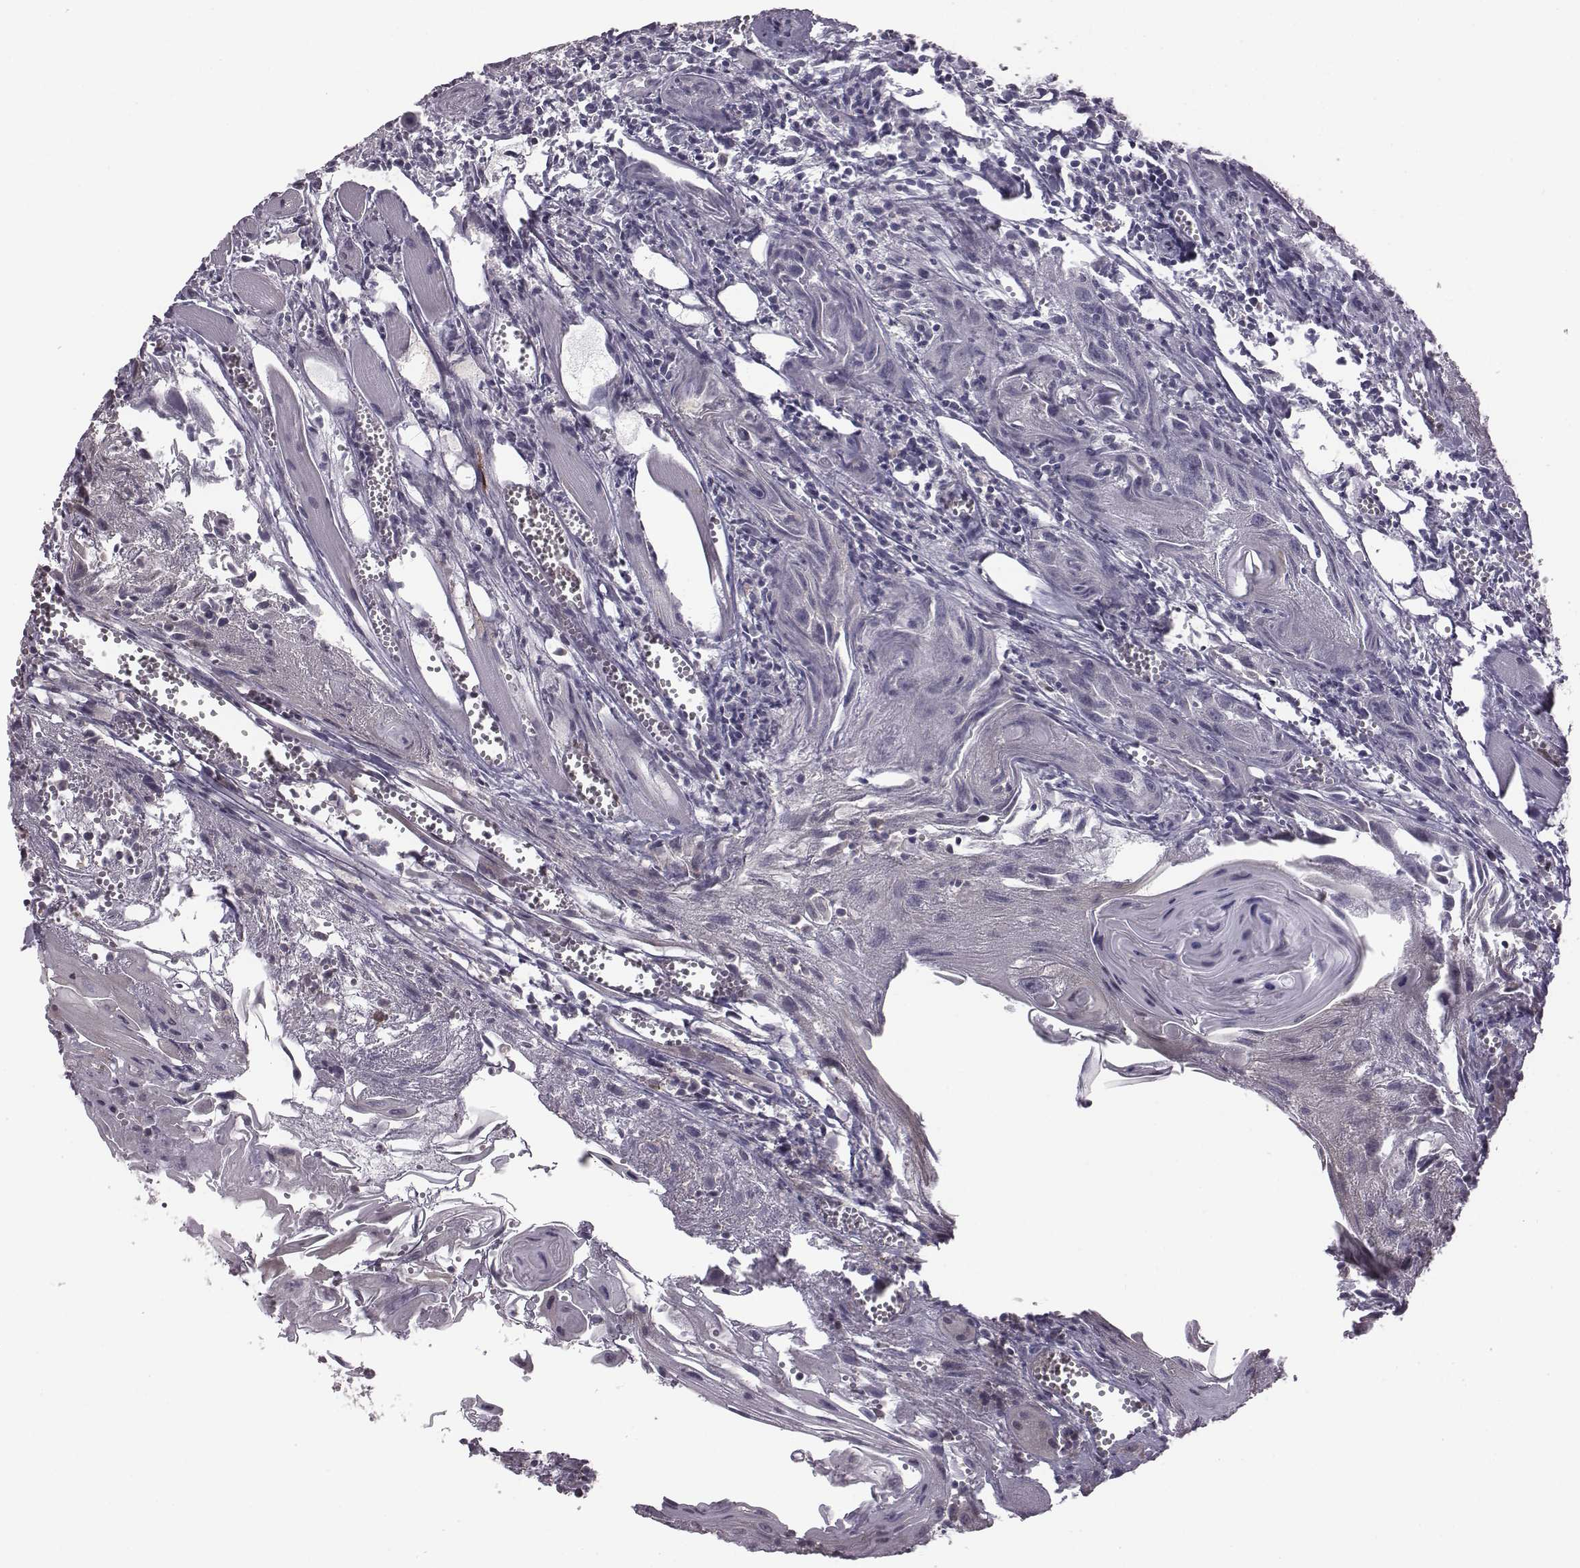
{"staining": {"intensity": "weak", "quantity": "<25%", "location": "cytoplasmic/membranous"}, "tissue": "head and neck cancer", "cell_type": "Tumor cells", "image_type": "cancer", "snomed": [{"axis": "morphology", "description": "Squamous cell carcinoma, NOS"}, {"axis": "topography", "description": "Head-Neck"}], "caption": "Tumor cells show no significant expression in head and neck squamous cell carcinoma.", "gene": "BICDL1", "patient": {"sex": "female", "age": 80}}